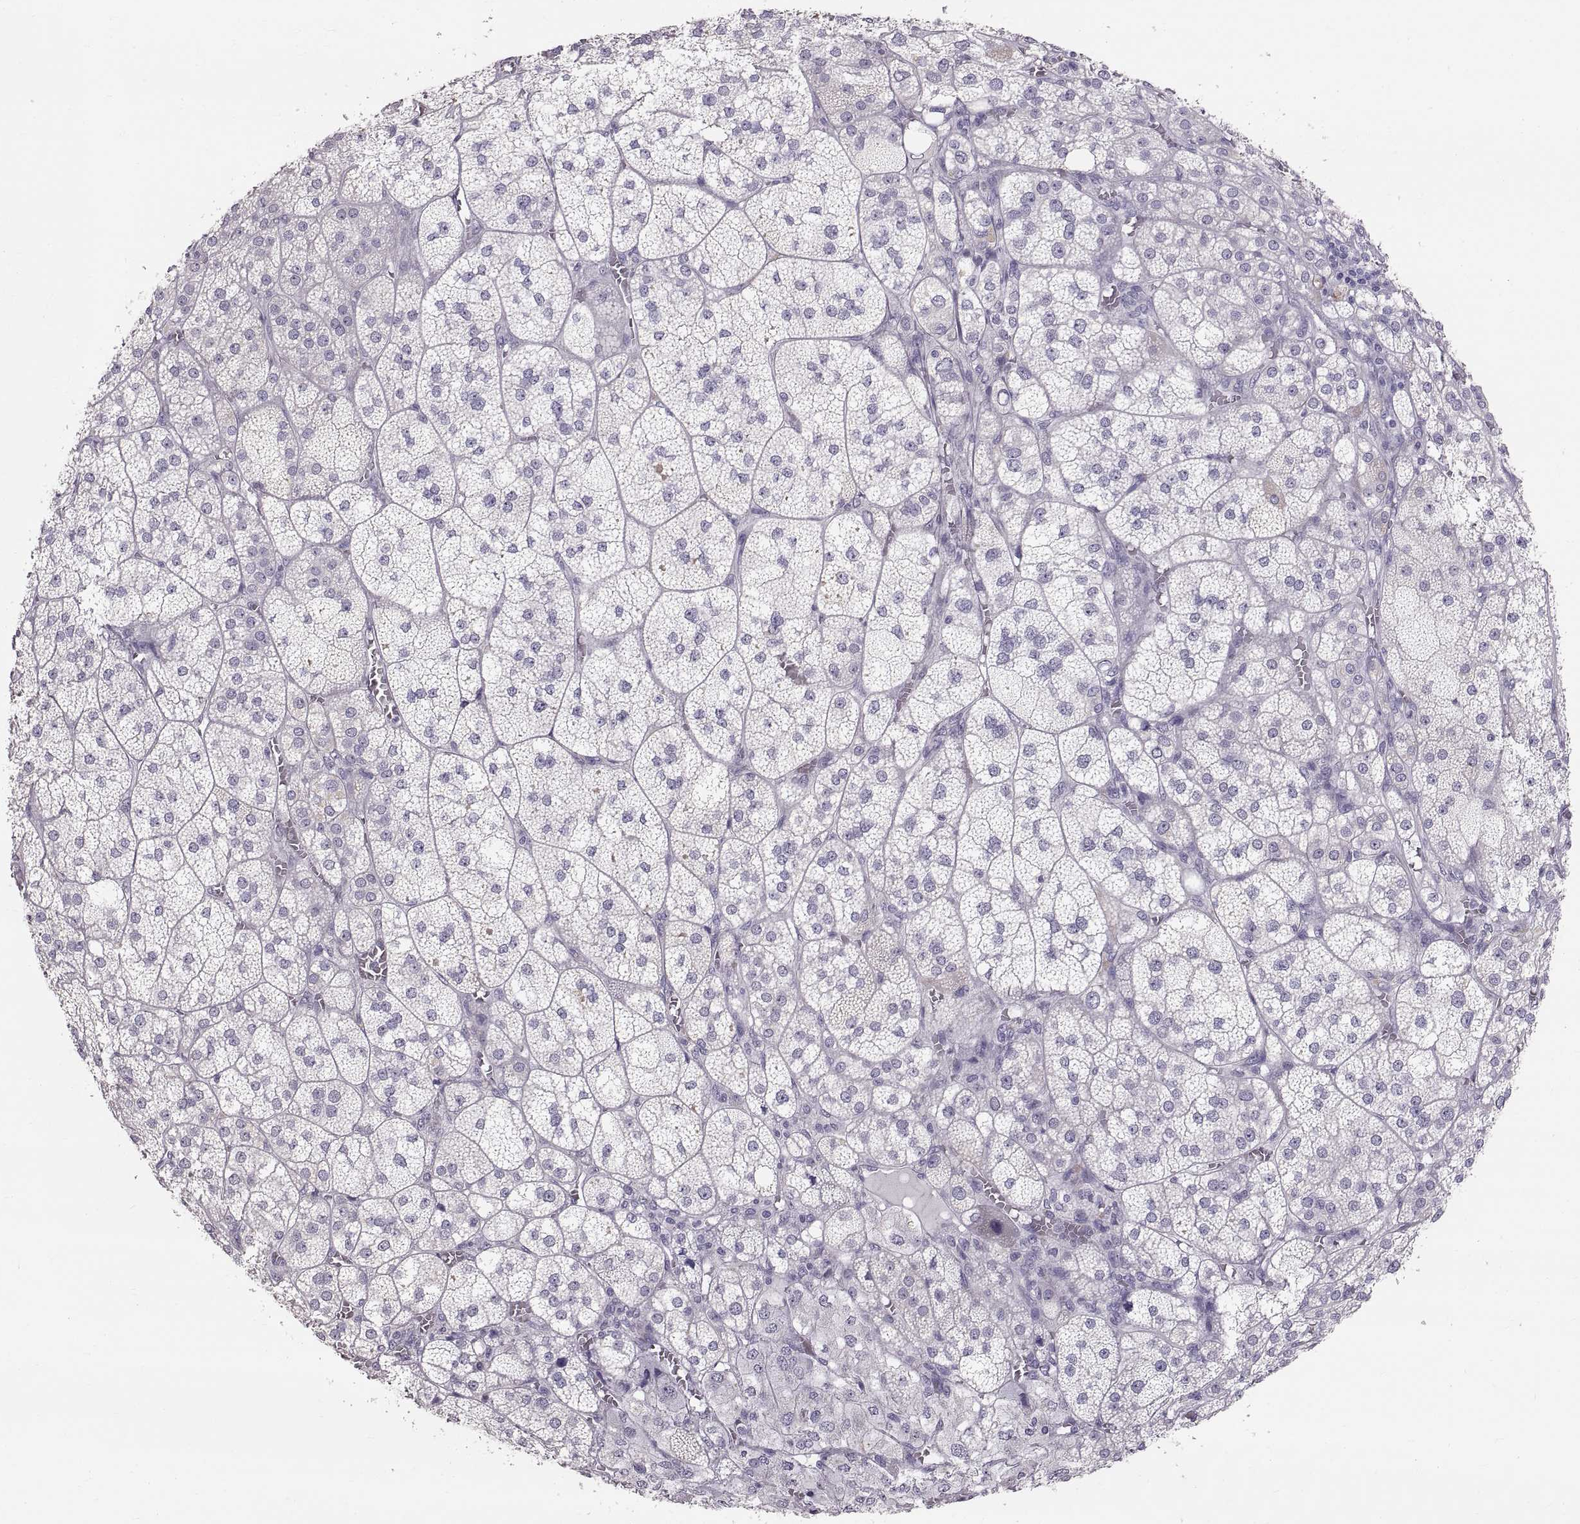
{"staining": {"intensity": "negative", "quantity": "none", "location": "none"}, "tissue": "adrenal gland", "cell_type": "Glandular cells", "image_type": "normal", "snomed": [{"axis": "morphology", "description": "Normal tissue, NOS"}, {"axis": "topography", "description": "Adrenal gland"}], "caption": "This is an immunohistochemistry (IHC) histopathology image of normal adrenal gland. There is no positivity in glandular cells.", "gene": "WBP2NL", "patient": {"sex": "female", "age": 60}}